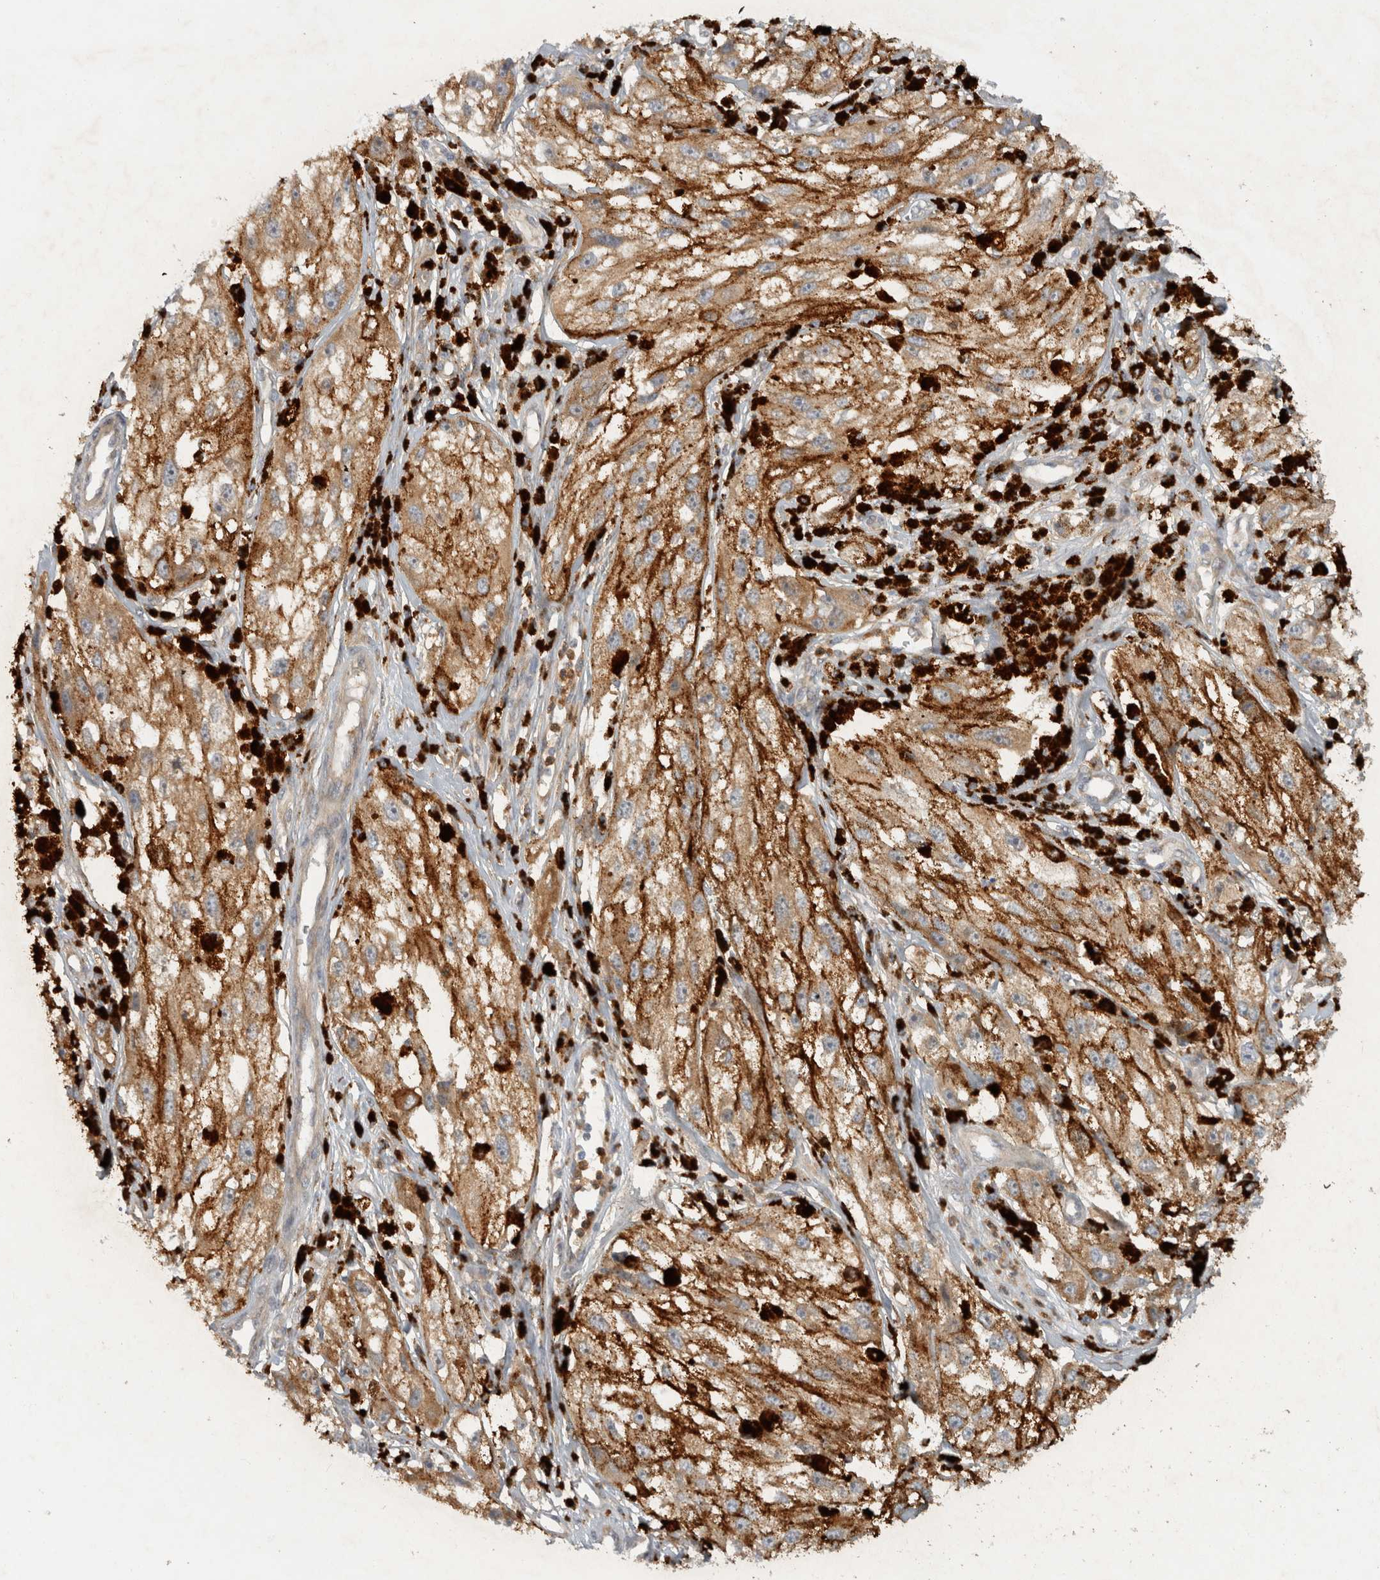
{"staining": {"intensity": "moderate", "quantity": ">75%", "location": "cytoplasmic/membranous"}, "tissue": "melanoma", "cell_type": "Tumor cells", "image_type": "cancer", "snomed": [{"axis": "morphology", "description": "Malignant melanoma, NOS"}, {"axis": "topography", "description": "Skin"}], "caption": "Moderate cytoplasmic/membranous positivity for a protein is identified in about >75% of tumor cells of melanoma using immunohistochemistry.", "gene": "VEPH1", "patient": {"sex": "male", "age": 88}}